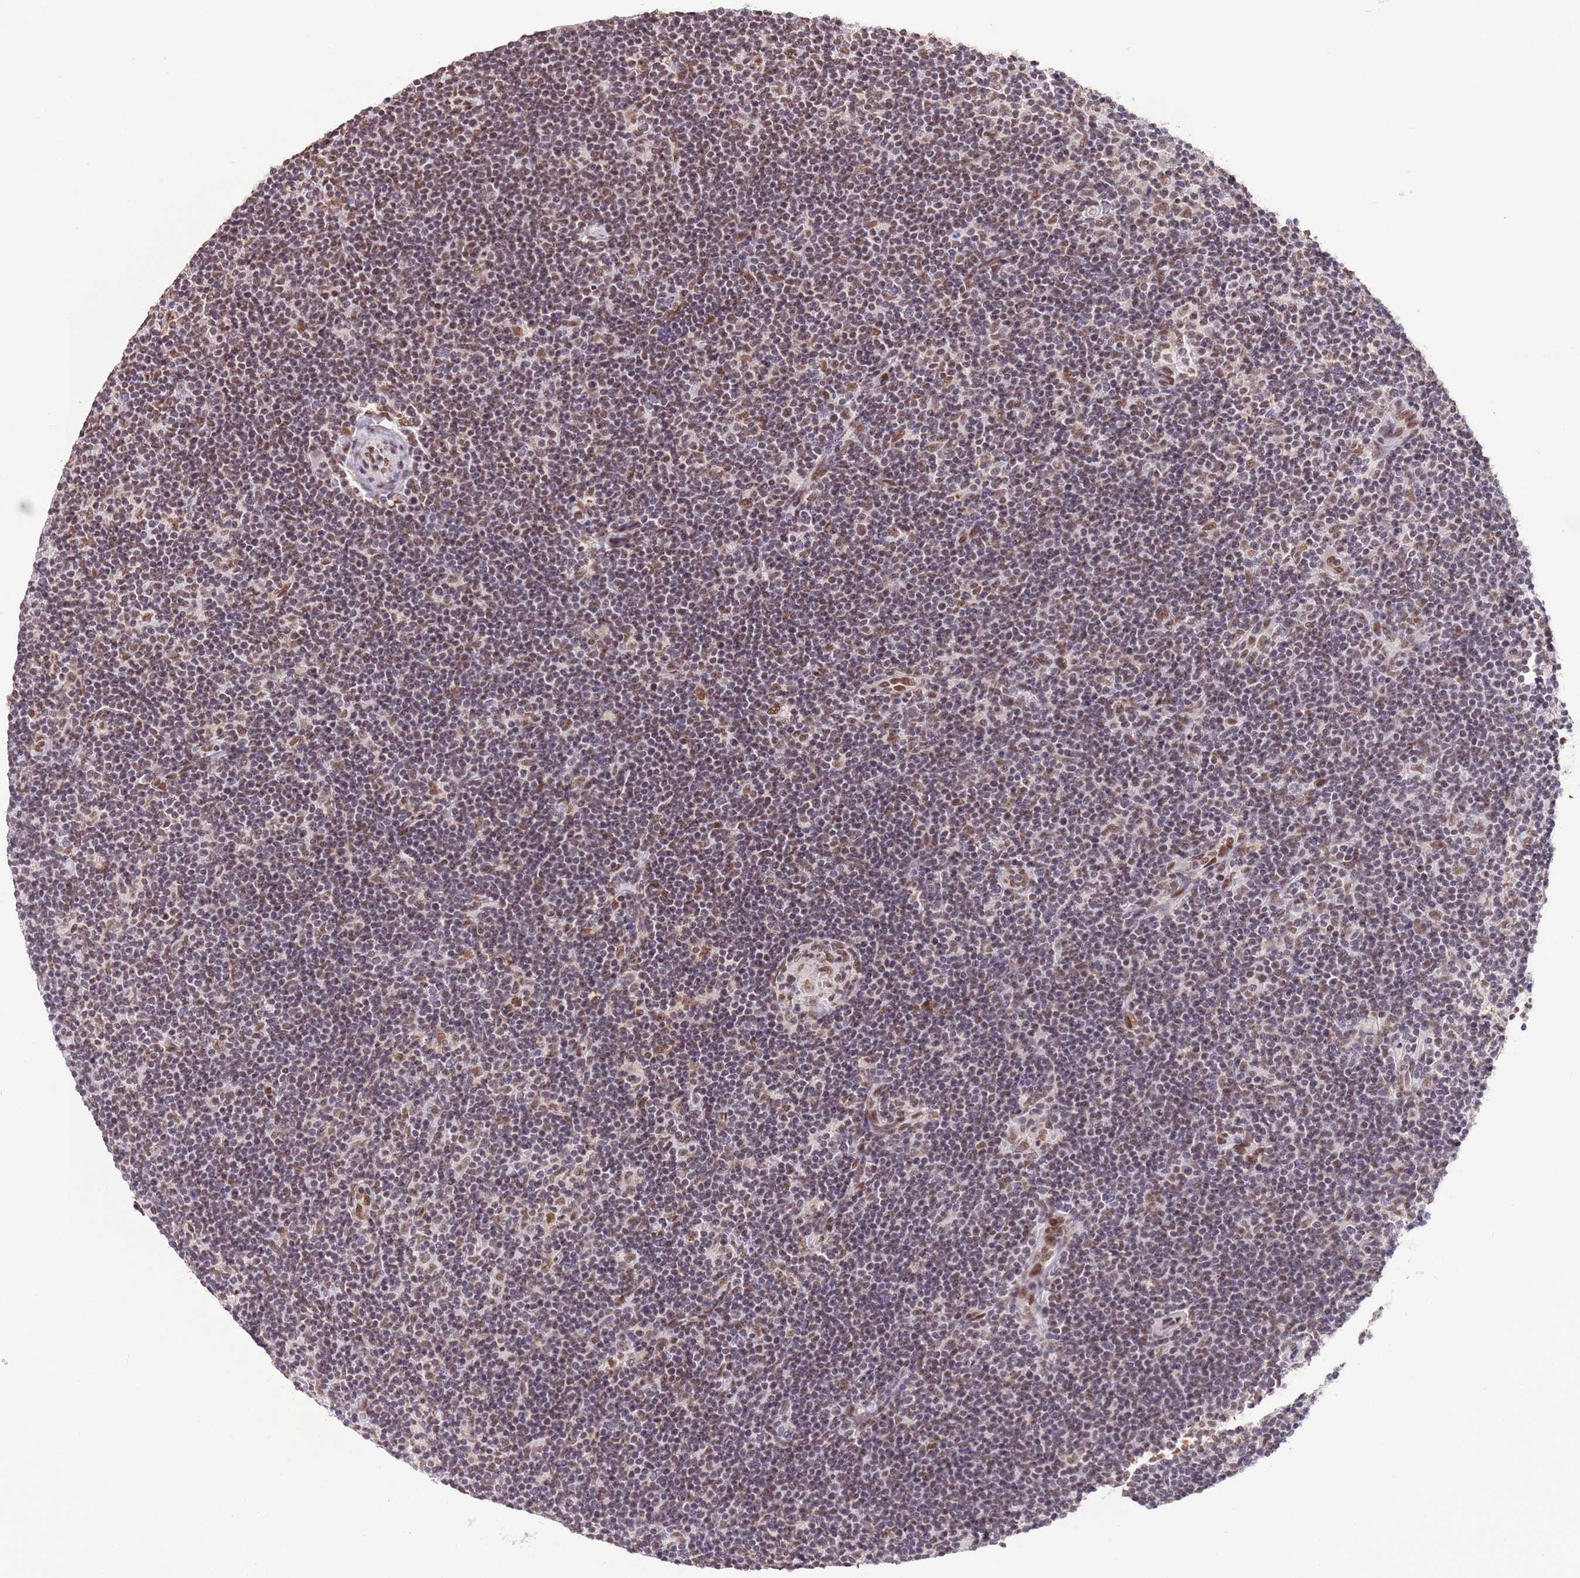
{"staining": {"intensity": "moderate", "quantity": ">75%", "location": "nuclear"}, "tissue": "lymphoma", "cell_type": "Tumor cells", "image_type": "cancer", "snomed": [{"axis": "morphology", "description": "Hodgkin's disease, NOS"}, {"axis": "topography", "description": "Lymph node"}], "caption": "IHC photomicrograph of neoplastic tissue: human lymphoma stained using IHC displays medium levels of moderate protein expression localized specifically in the nuclear of tumor cells, appearing as a nuclear brown color.", "gene": "TRIM32", "patient": {"sex": "female", "age": 57}}